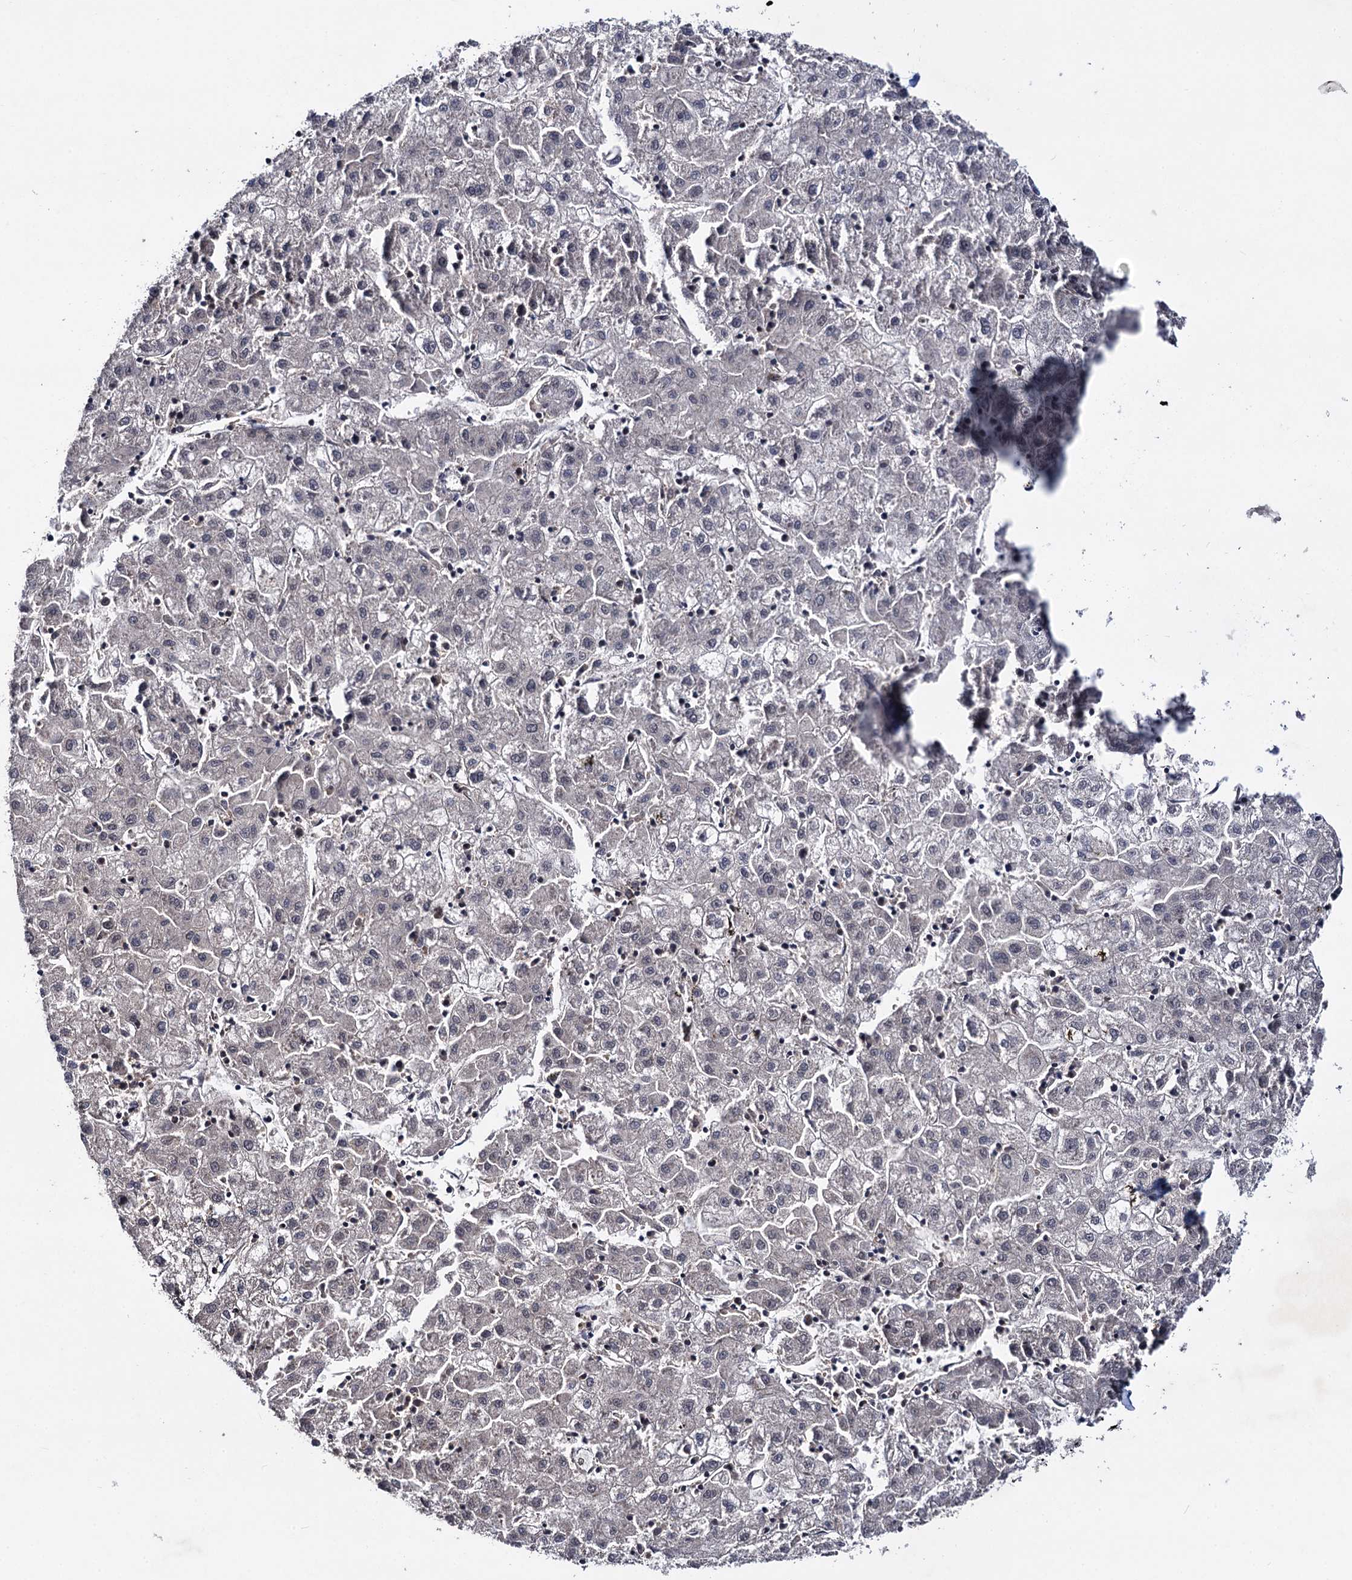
{"staining": {"intensity": "negative", "quantity": "none", "location": "none"}, "tissue": "liver cancer", "cell_type": "Tumor cells", "image_type": "cancer", "snomed": [{"axis": "morphology", "description": "Carcinoma, Hepatocellular, NOS"}, {"axis": "topography", "description": "Liver"}], "caption": "Tumor cells are negative for brown protein staining in hepatocellular carcinoma (liver).", "gene": "SMCHD1", "patient": {"sex": "male", "age": 72}}